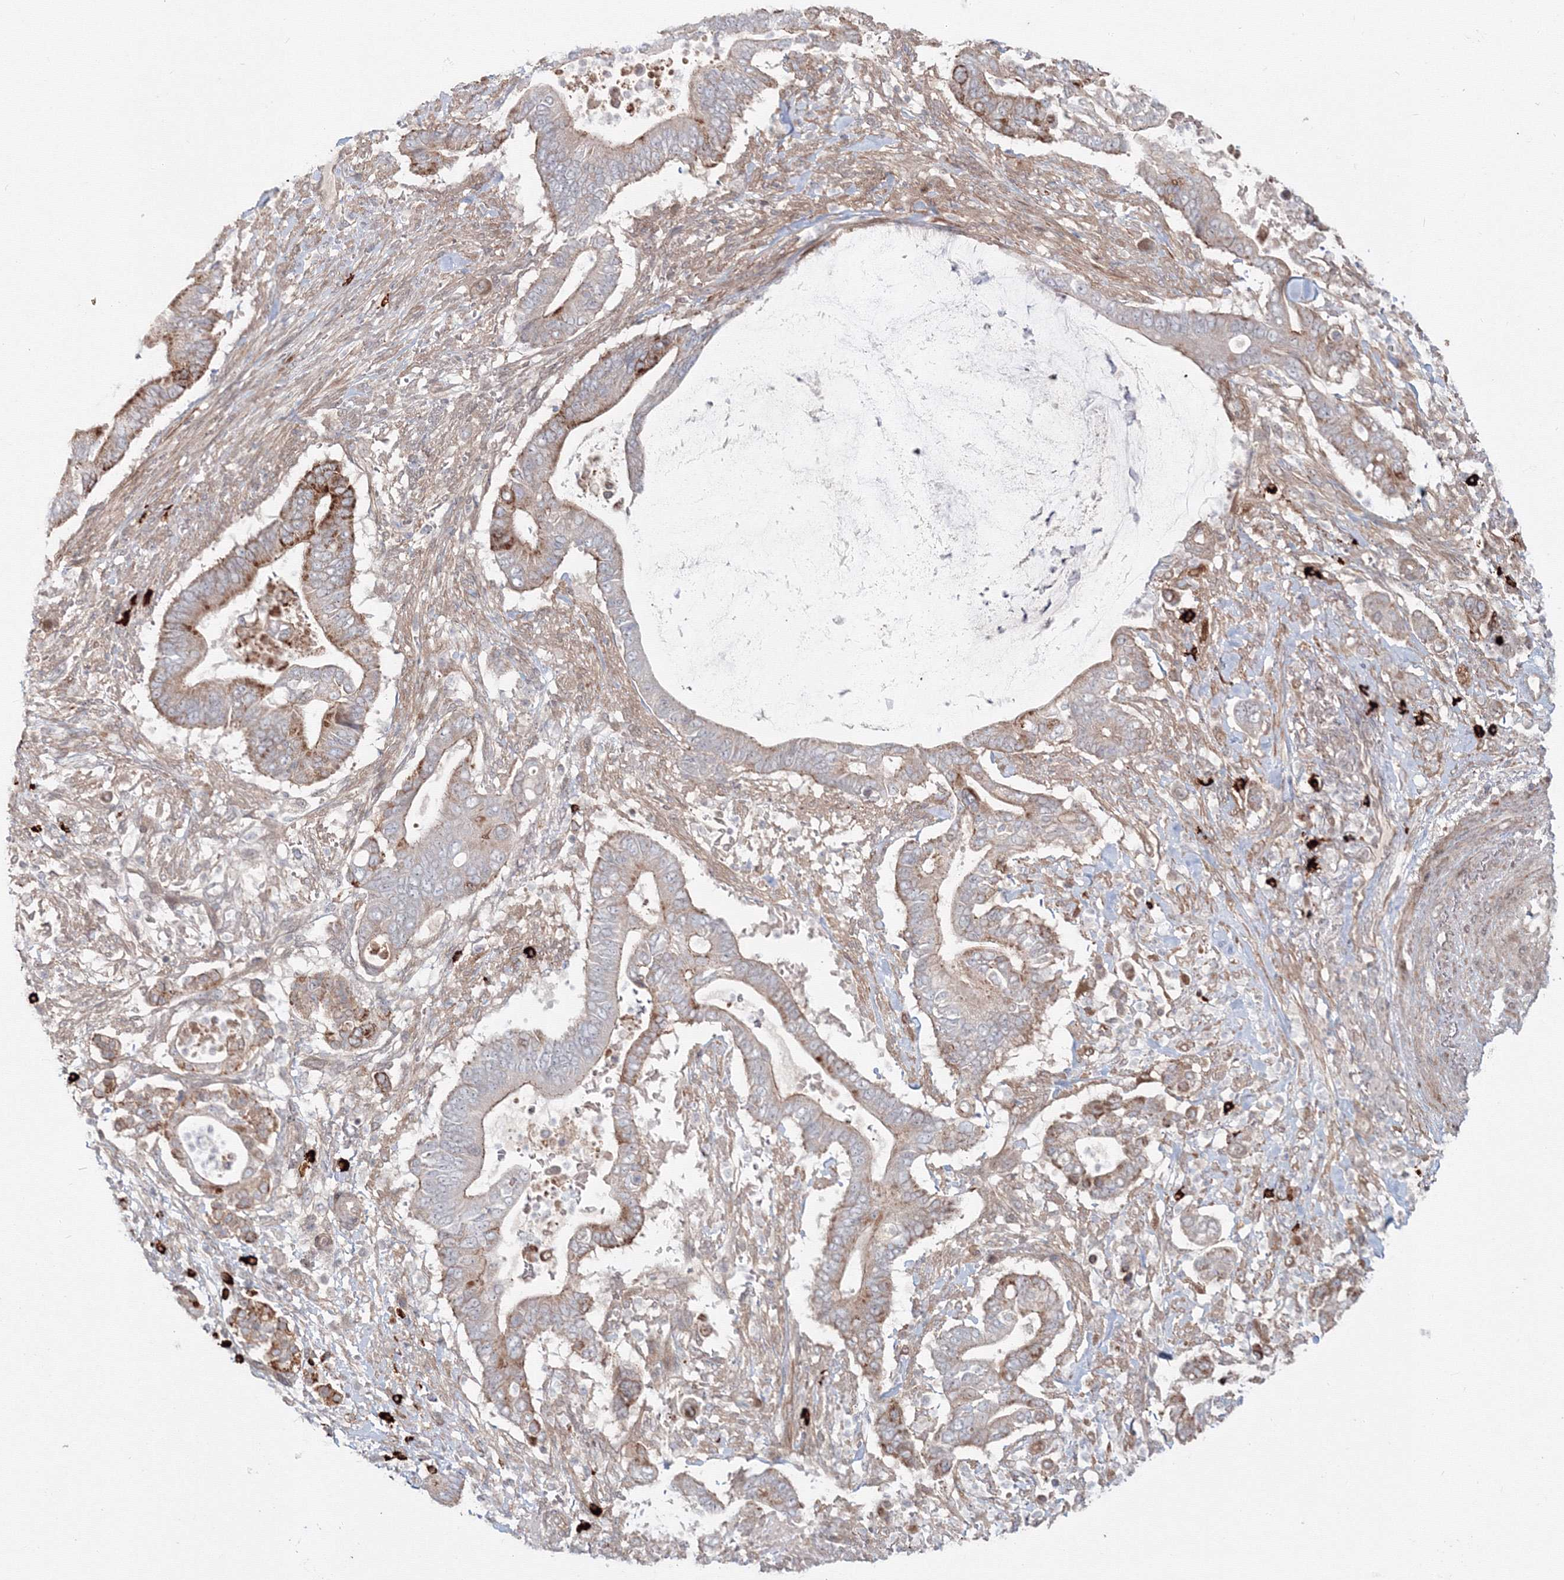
{"staining": {"intensity": "moderate", "quantity": "25%-75%", "location": "cytoplasmic/membranous"}, "tissue": "pancreatic cancer", "cell_type": "Tumor cells", "image_type": "cancer", "snomed": [{"axis": "morphology", "description": "Adenocarcinoma, NOS"}, {"axis": "topography", "description": "Pancreas"}], "caption": "Protein expression analysis of human adenocarcinoma (pancreatic) reveals moderate cytoplasmic/membranous positivity in about 25%-75% of tumor cells.", "gene": "SH3PXD2A", "patient": {"sex": "male", "age": 68}}